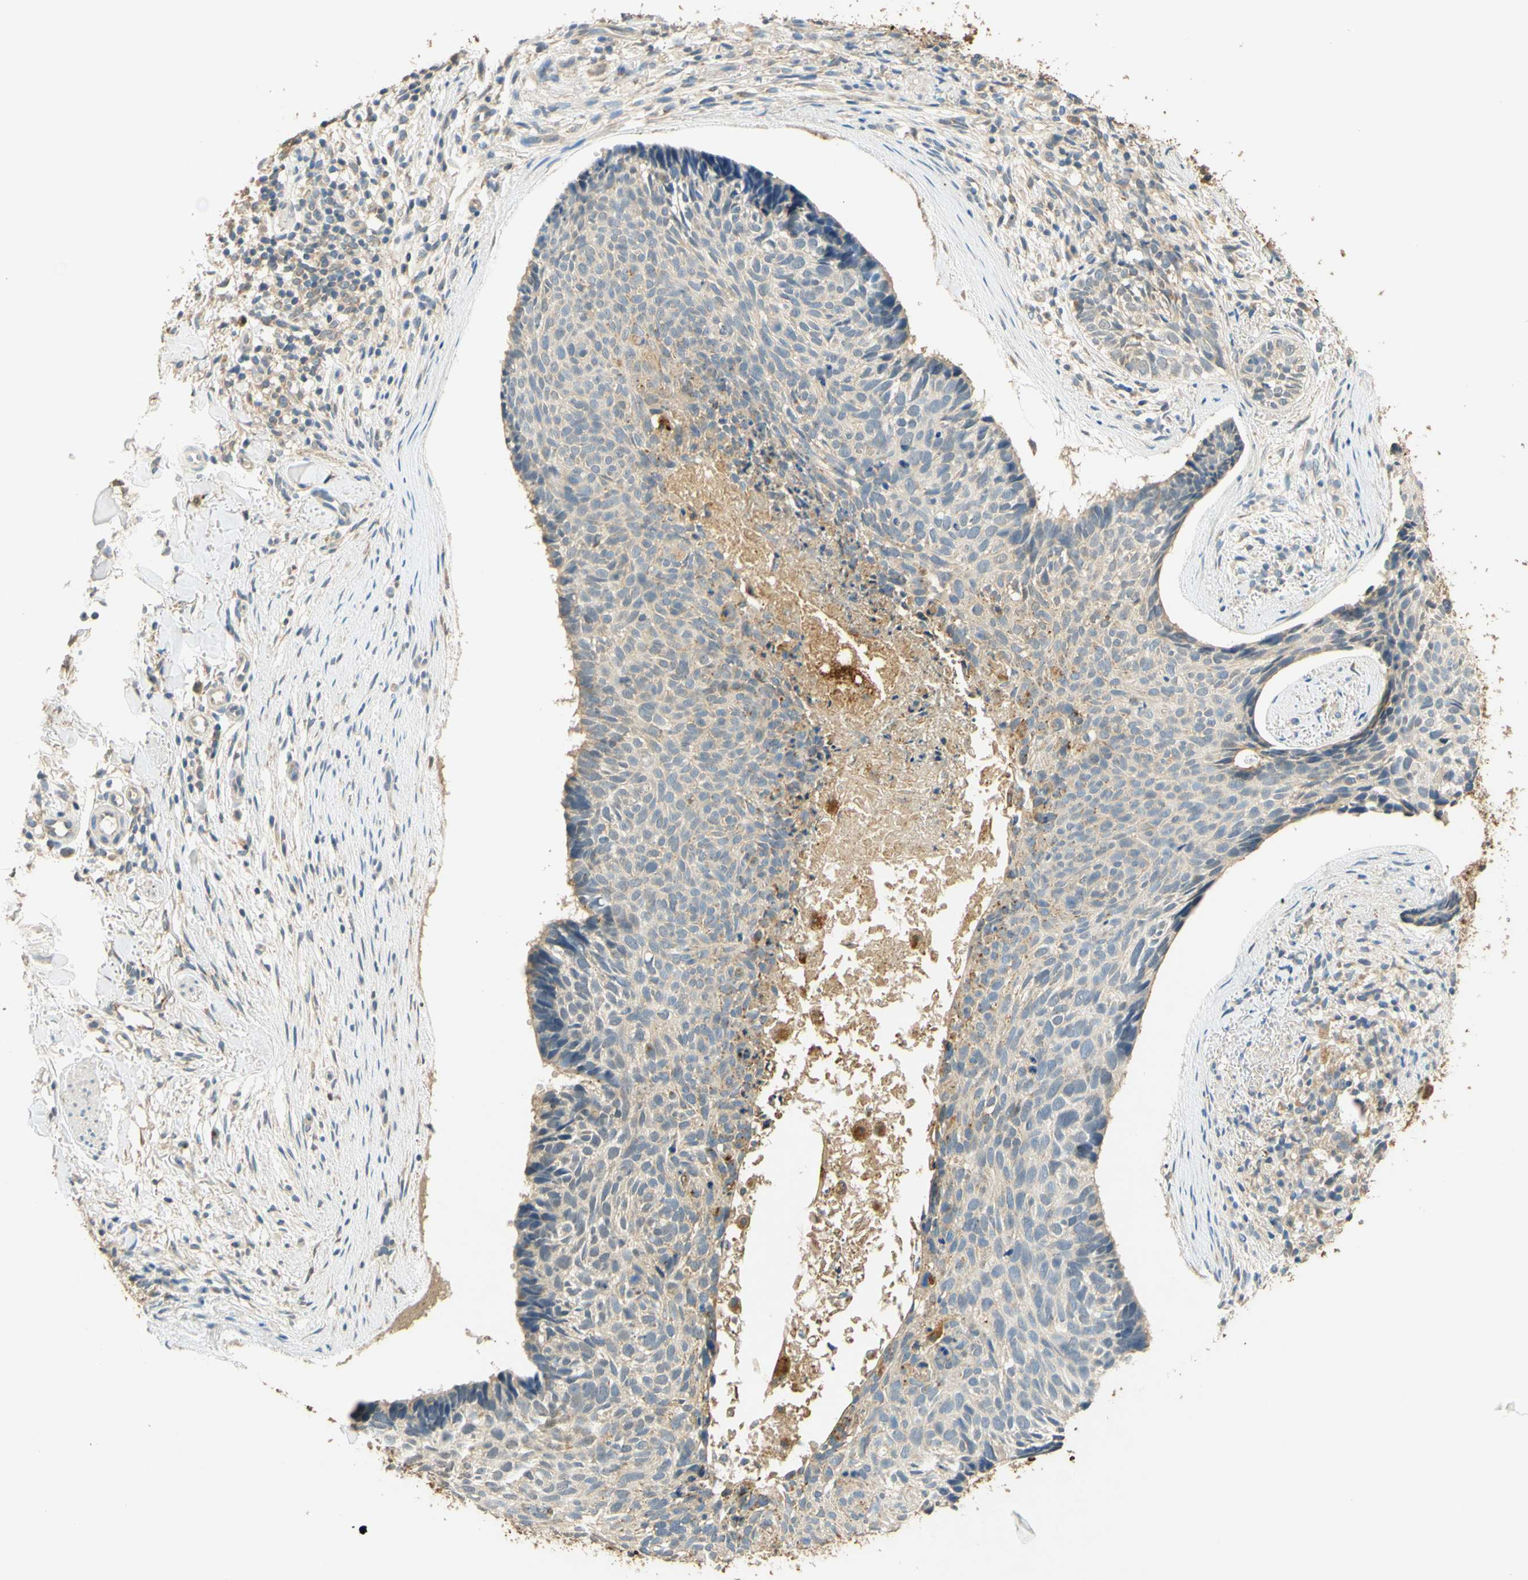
{"staining": {"intensity": "weak", "quantity": "<25%", "location": "cytoplasmic/membranous"}, "tissue": "skin cancer", "cell_type": "Tumor cells", "image_type": "cancer", "snomed": [{"axis": "morphology", "description": "Normal tissue, NOS"}, {"axis": "morphology", "description": "Basal cell carcinoma"}, {"axis": "topography", "description": "Skin"}], "caption": "Tumor cells are negative for protein expression in human basal cell carcinoma (skin).", "gene": "ENTREP2", "patient": {"sex": "female", "age": 56}}